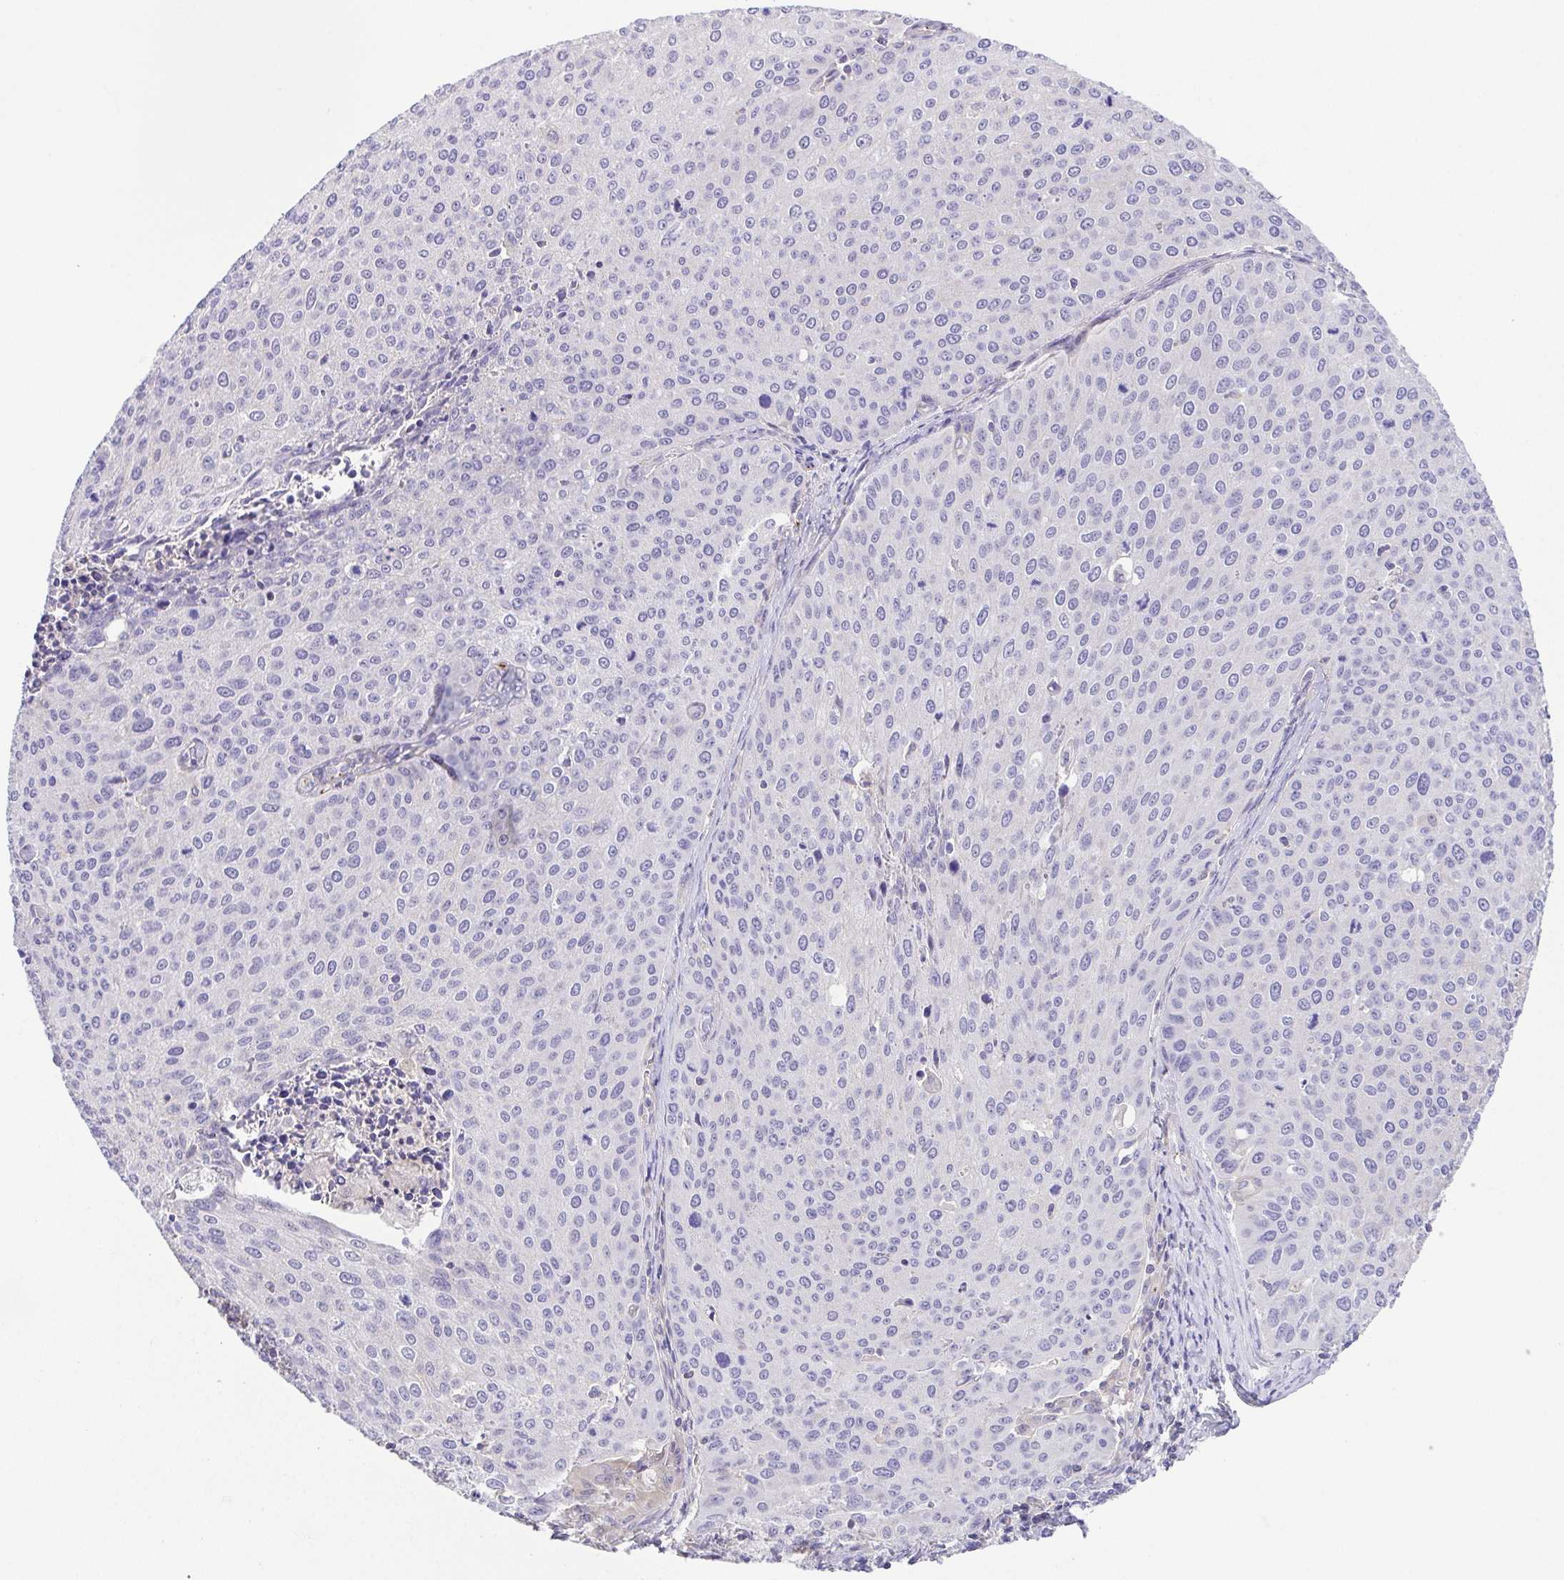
{"staining": {"intensity": "negative", "quantity": "none", "location": "none"}, "tissue": "cervical cancer", "cell_type": "Tumor cells", "image_type": "cancer", "snomed": [{"axis": "morphology", "description": "Squamous cell carcinoma, NOS"}, {"axis": "topography", "description": "Cervix"}], "caption": "Immunohistochemistry micrograph of squamous cell carcinoma (cervical) stained for a protein (brown), which displays no positivity in tumor cells.", "gene": "PRR14L", "patient": {"sex": "female", "age": 38}}